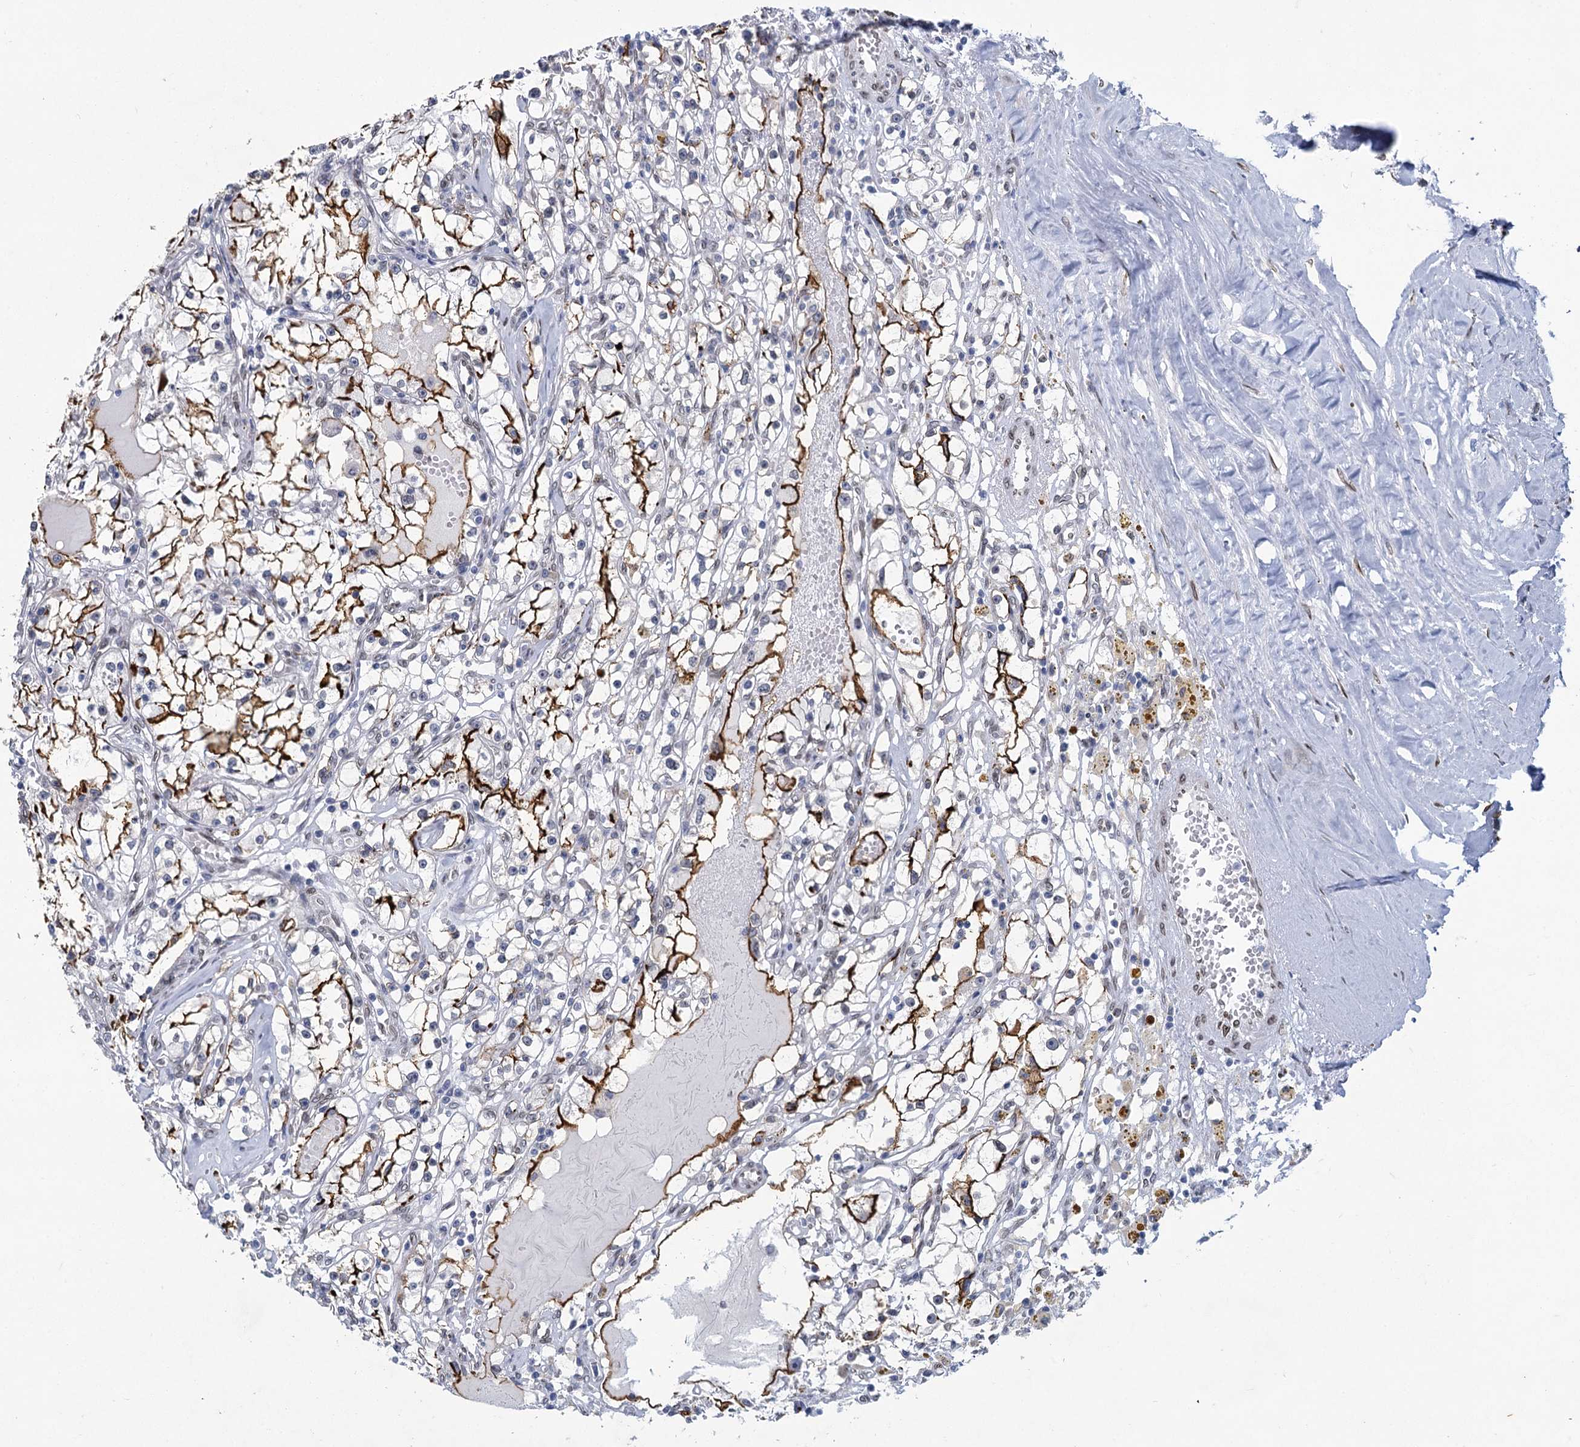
{"staining": {"intensity": "strong", "quantity": "25%-75%", "location": "cytoplasmic/membranous"}, "tissue": "renal cancer", "cell_type": "Tumor cells", "image_type": "cancer", "snomed": [{"axis": "morphology", "description": "Adenocarcinoma, NOS"}, {"axis": "topography", "description": "Kidney"}], "caption": "Protein staining of adenocarcinoma (renal) tissue demonstrates strong cytoplasmic/membranous staining in approximately 25%-75% of tumor cells. (brown staining indicates protein expression, while blue staining denotes nuclei).", "gene": "PRSS35", "patient": {"sex": "male", "age": 56}}